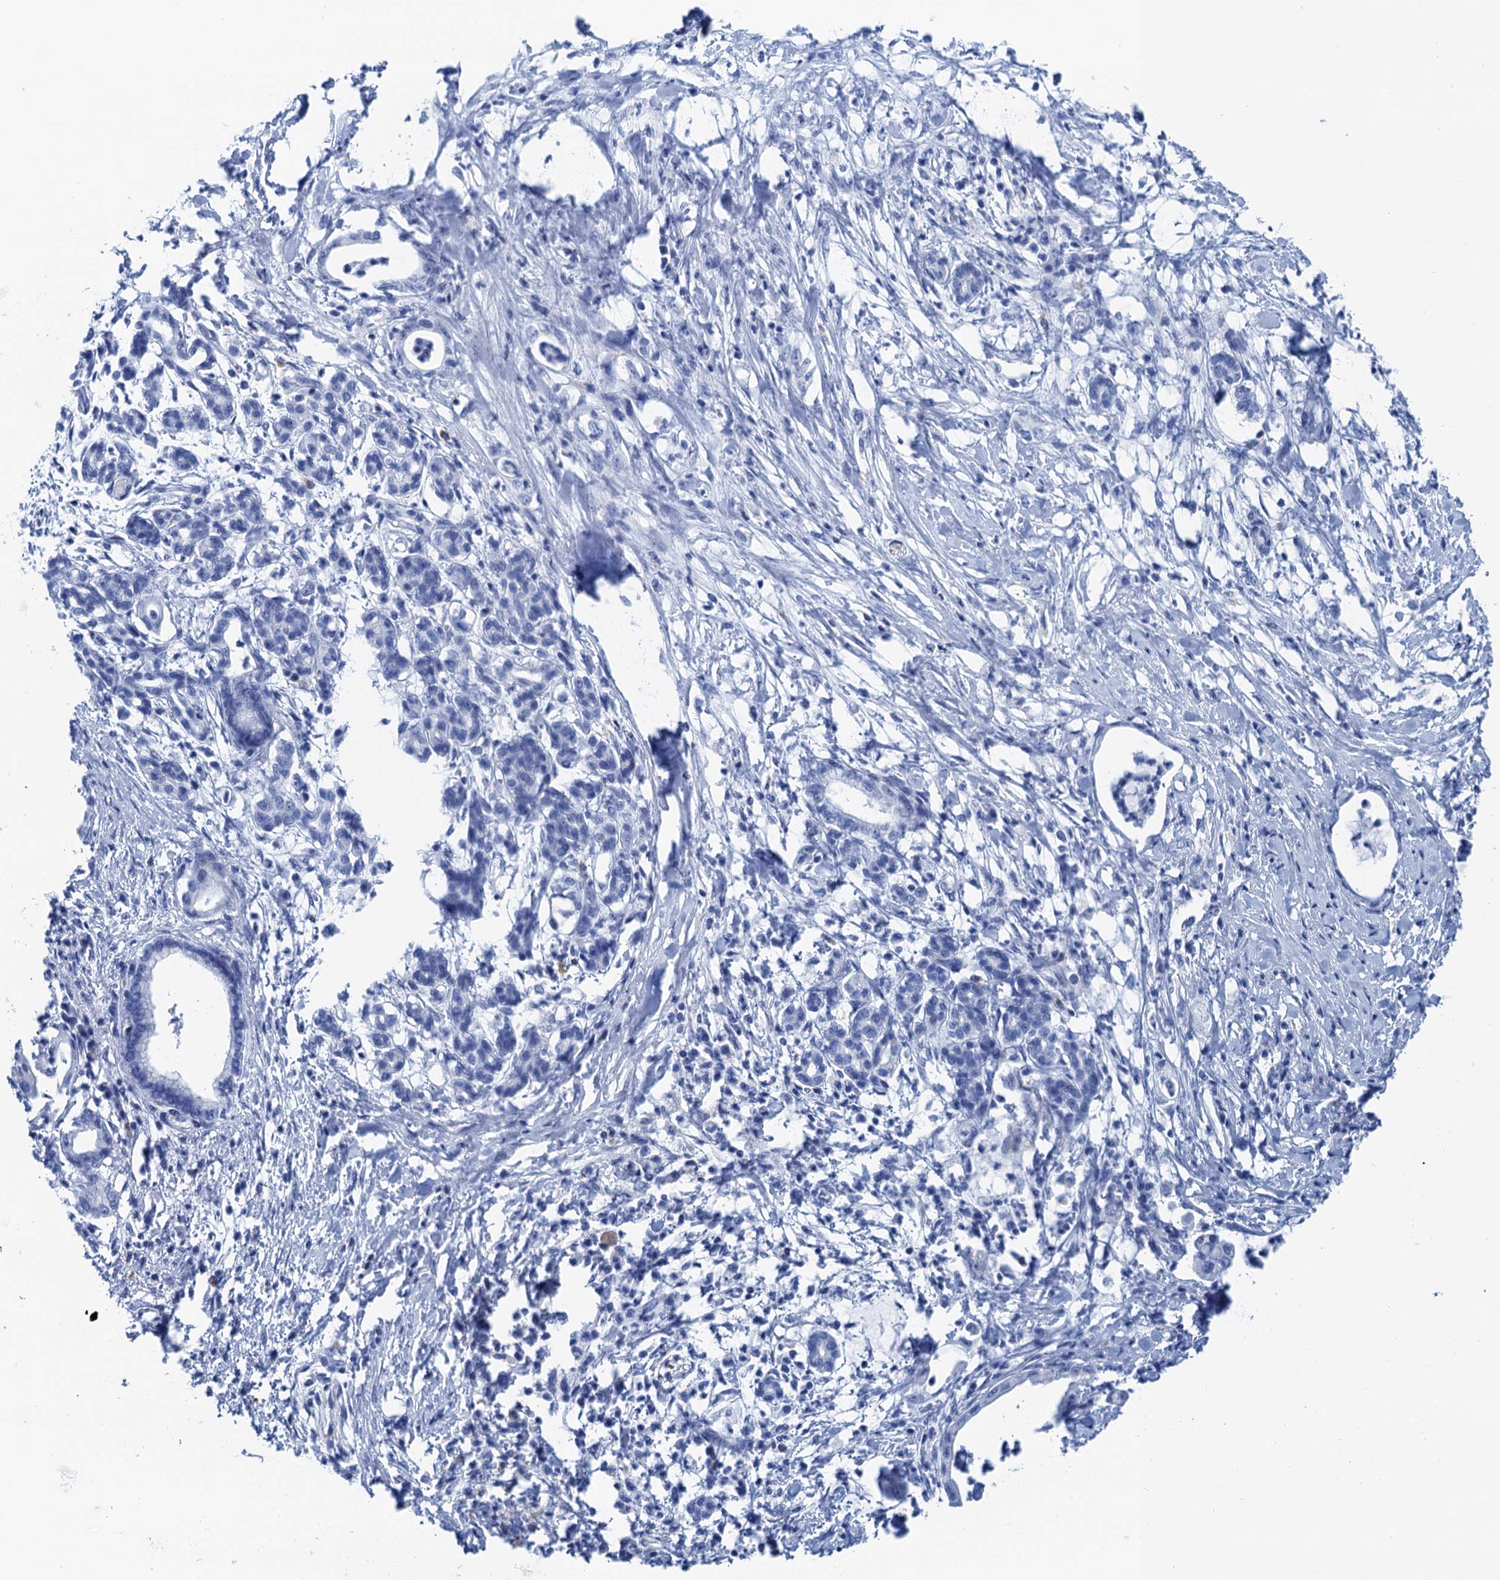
{"staining": {"intensity": "negative", "quantity": "none", "location": "none"}, "tissue": "pancreatic cancer", "cell_type": "Tumor cells", "image_type": "cancer", "snomed": [{"axis": "morphology", "description": "Adenocarcinoma, NOS"}, {"axis": "topography", "description": "Pancreas"}], "caption": "A micrograph of human pancreatic cancer (adenocarcinoma) is negative for staining in tumor cells.", "gene": "NLRP10", "patient": {"sex": "female", "age": 55}}